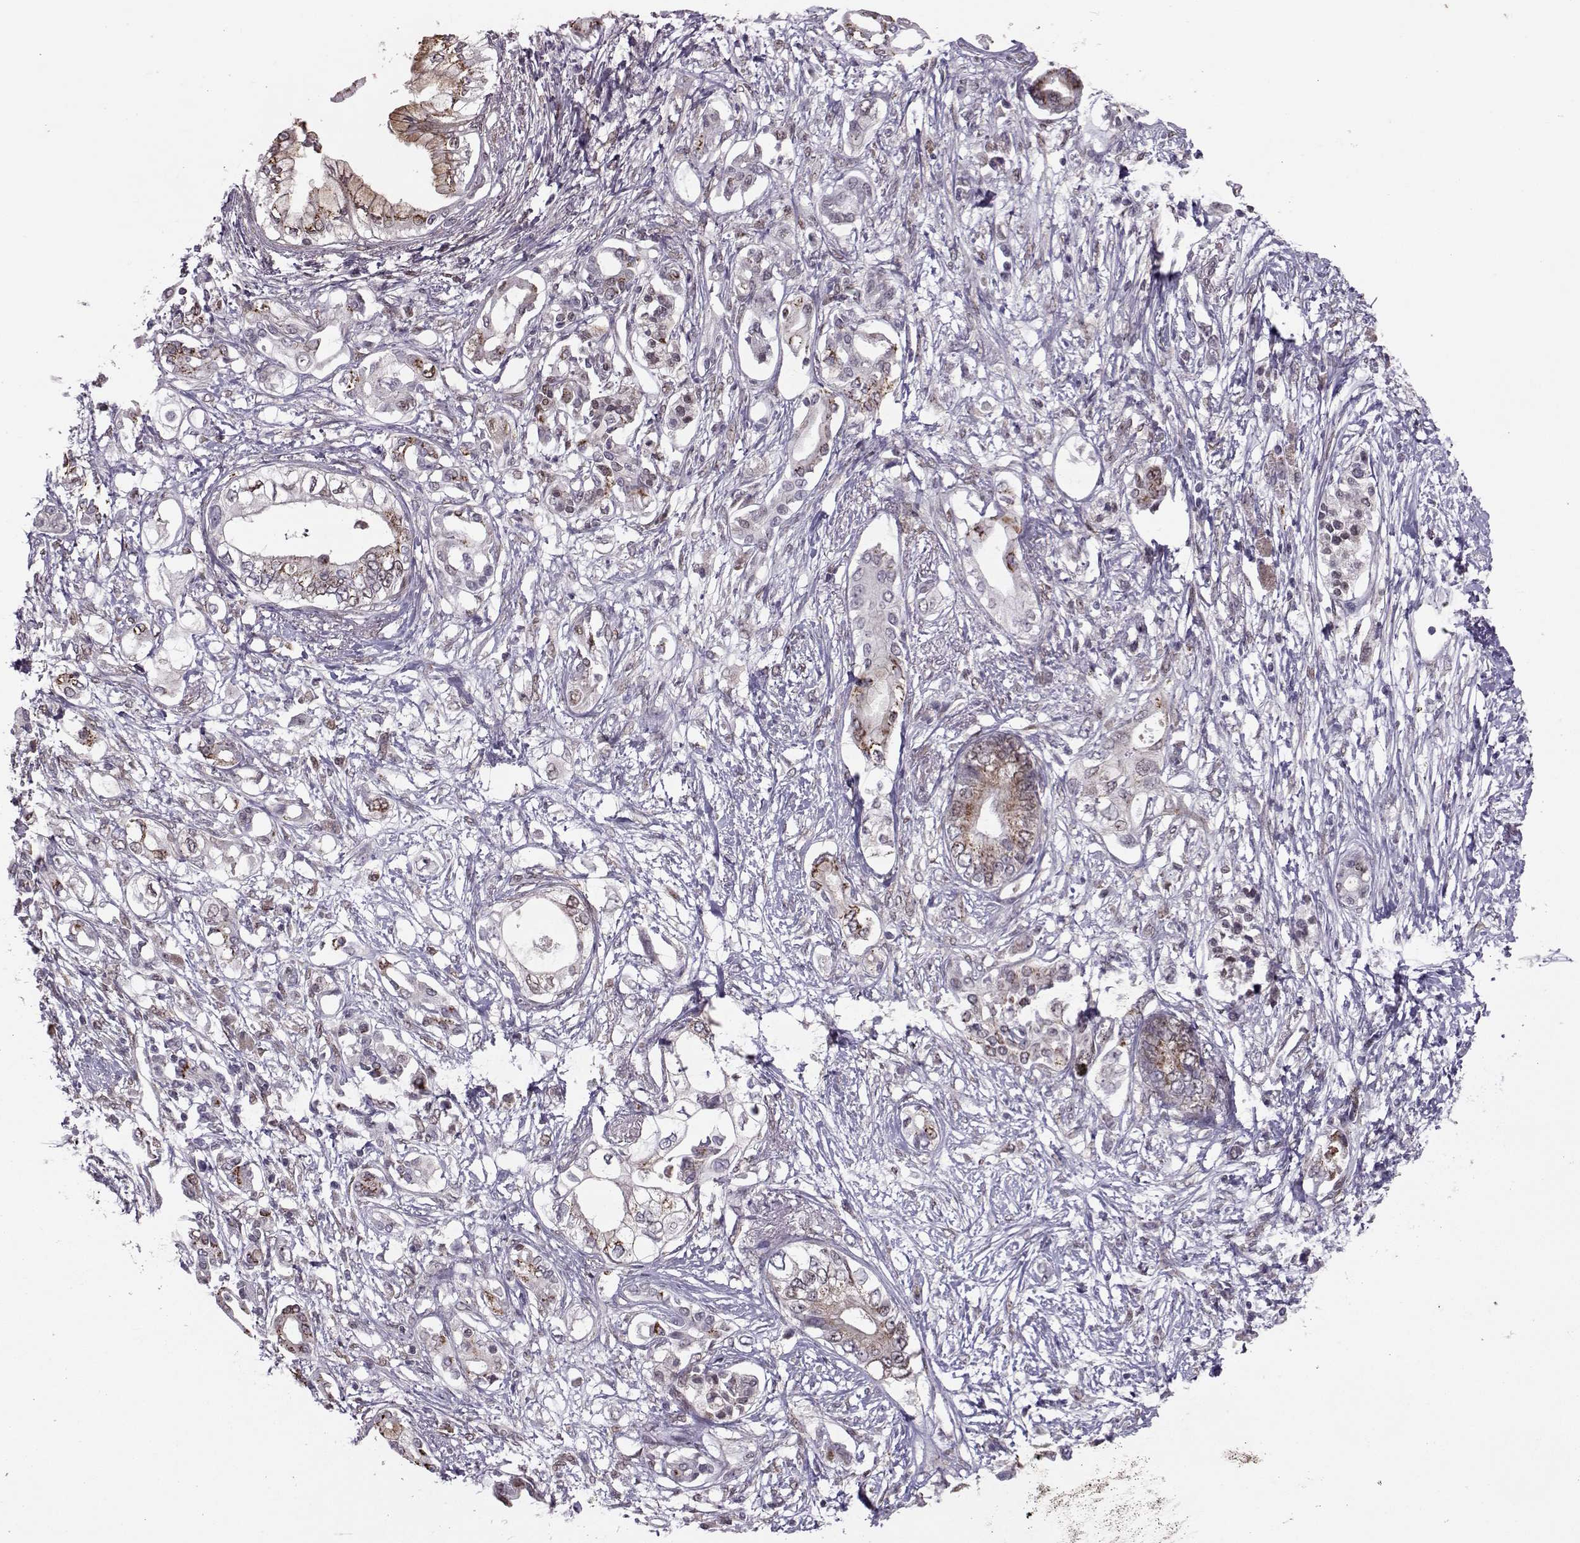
{"staining": {"intensity": "moderate", "quantity": "25%-75%", "location": "cytoplasmic/membranous"}, "tissue": "pancreatic cancer", "cell_type": "Tumor cells", "image_type": "cancer", "snomed": [{"axis": "morphology", "description": "Adenocarcinoma, NOS"}, {"axis": "topography", "description": "Pancreas"}], "caption": "DAB immunohistochemical staining of pancreatic adenocarcinoma reveals moderate cytoplasmic/membranous protein staining in about 25%-75% of tumor cells.", "gene": "CDK4", "patient": {"sex": "female", "age": 63}}